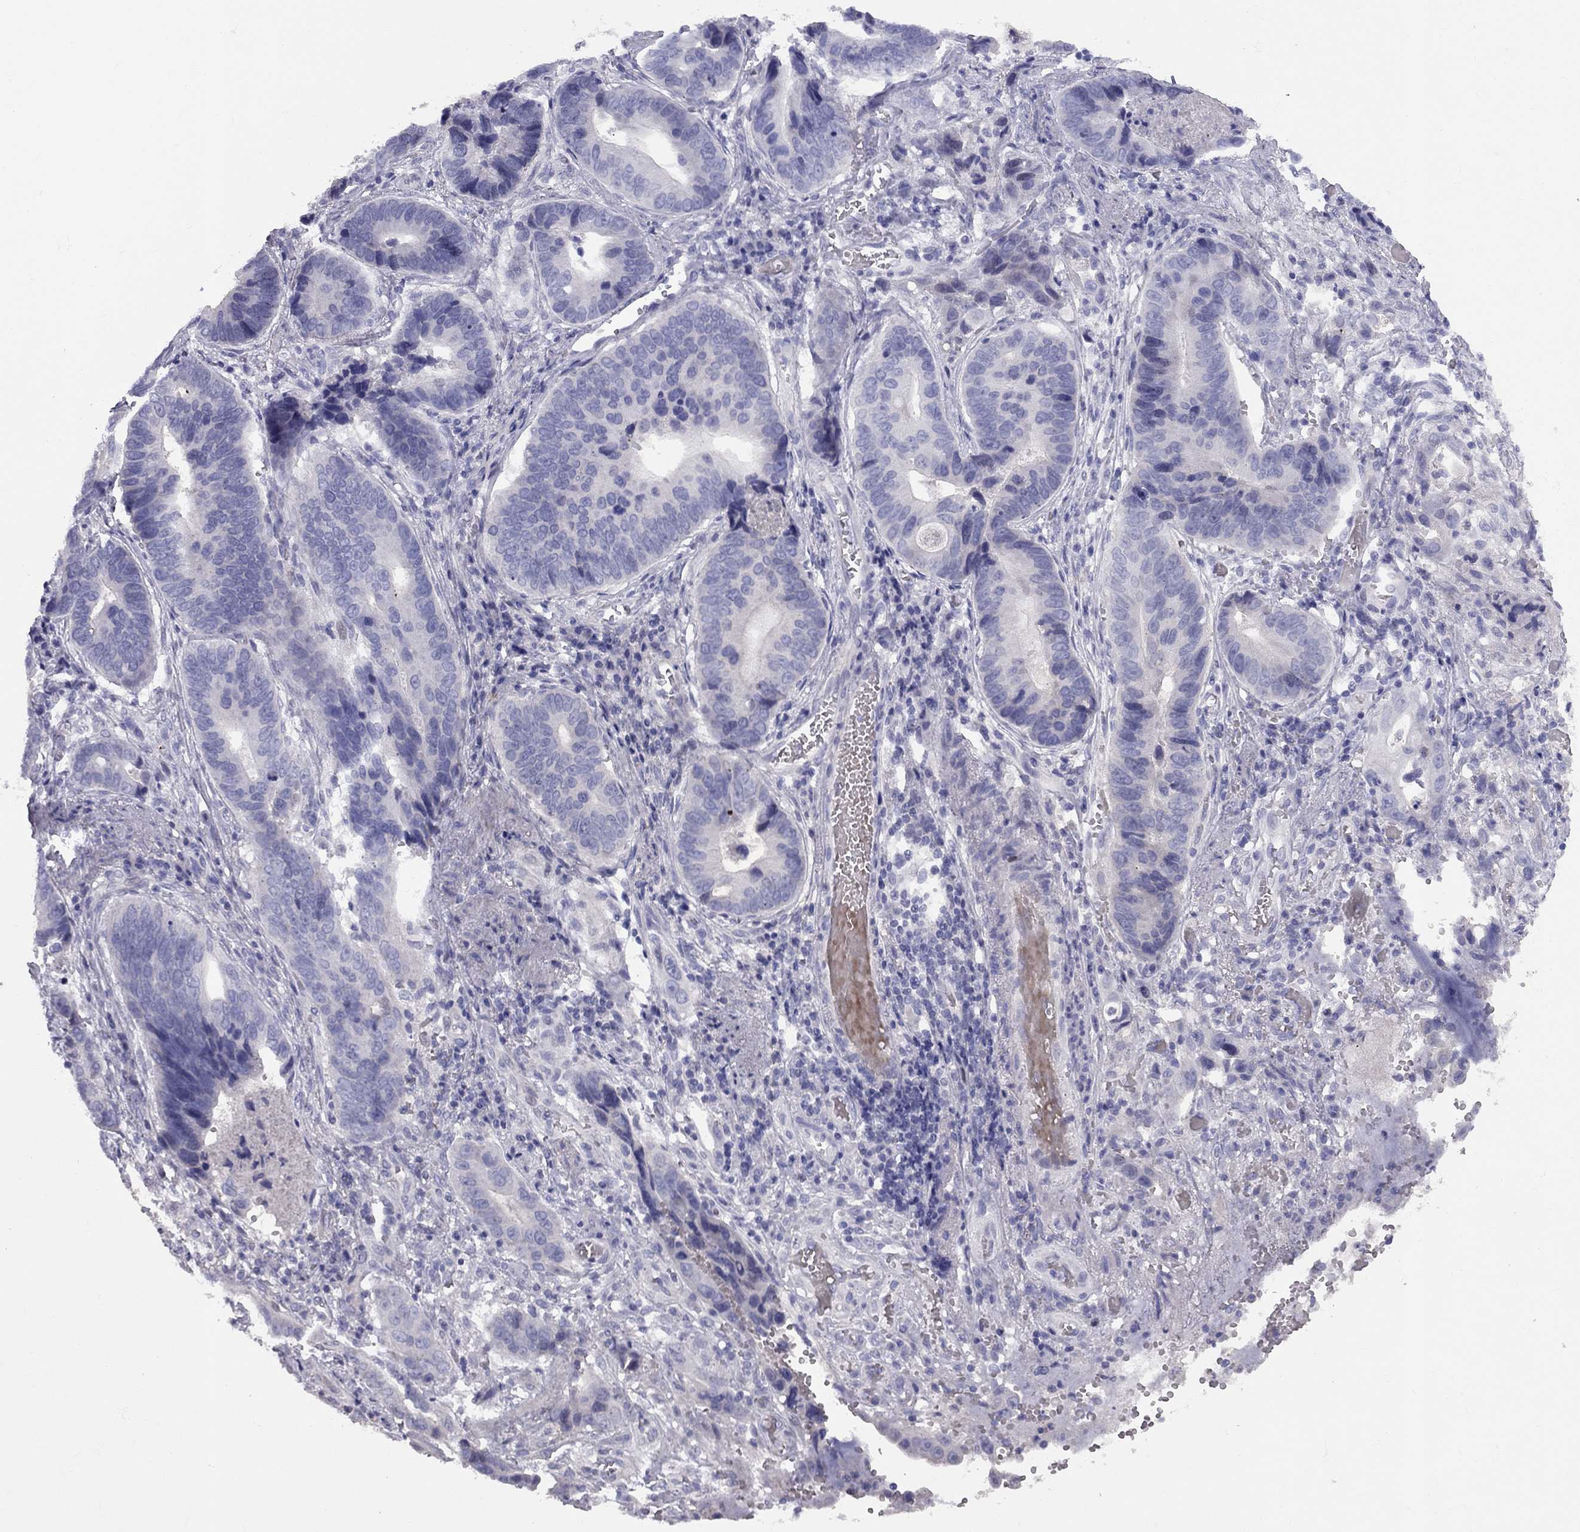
{"staining": {"intensity": "negative", "quantity": "none", "location": "none"}, "tissue": "stomach cancer", "cell_type": "Tumor cells", "image_type": "cancer", "snomed": [{"axis": "morphology", "description": "Adenocarcinoma, NOS"}, {"axis": "topography", "description": "Stomach"}], "caption": "There is no significant expression in tumor cells of stomach cancer. Nuclei are stained in blue.", "gene": "FSCN3", "patient": {"sex": "male", "age": 84}}